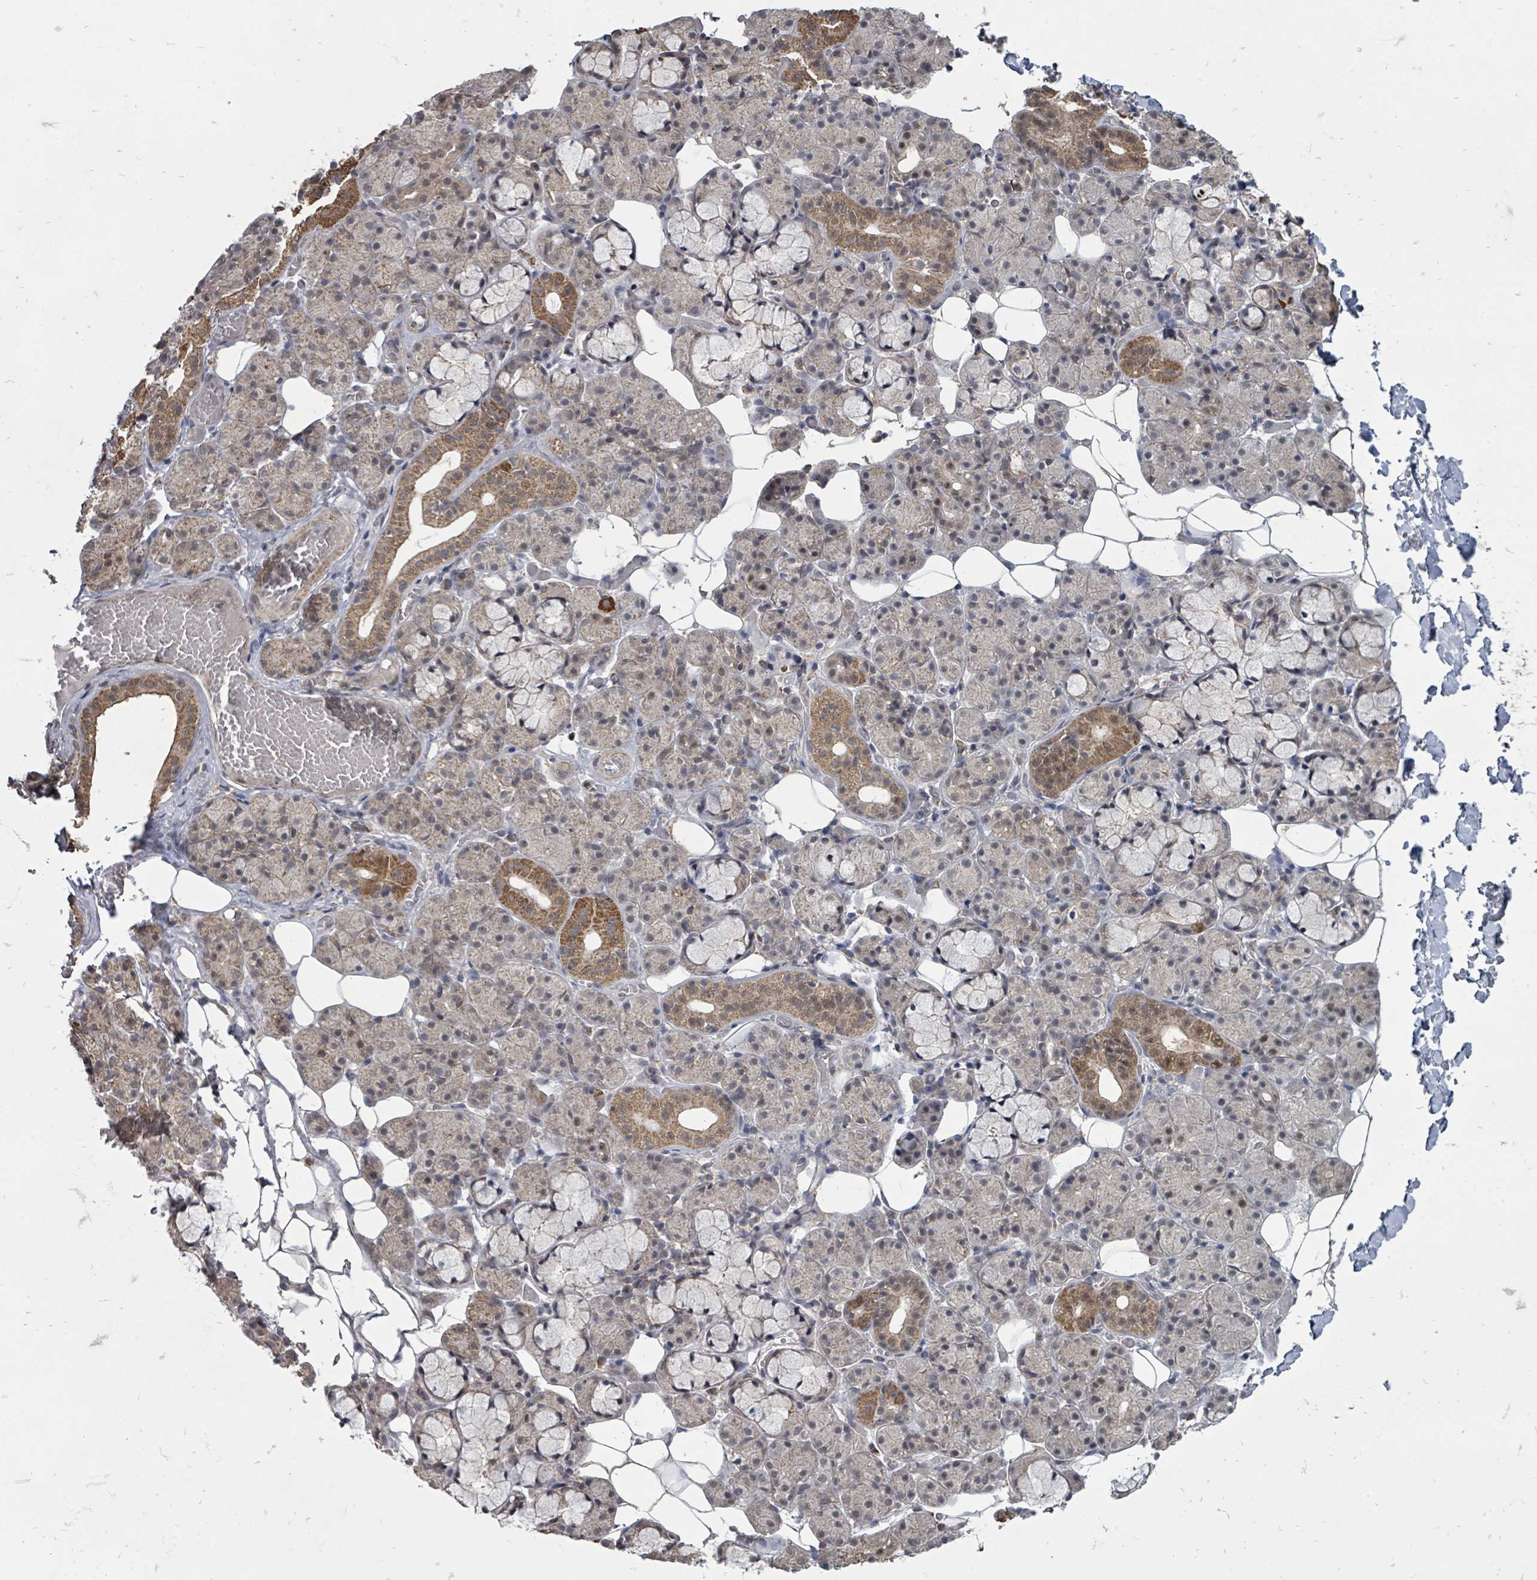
{"staining": {"intensity": "strong", "quantity": "<25%", "location": "cytoplasmic/membranous"}, "tissue": "salivary gland", "cell_type": "Glandular cells", "image_type": "normal", "snomed": [{"axis": "morphology", "description": "Normal tissue, NOS"}, {"axis": "topography", "description": "Salivary gland"}], "caption": "A micrograph of salivary gland stained for a protein exhibits strong cytoplasmic/membranous brown staining in glandular cells. (brown staining indicates protein expression, while blue staining denotes nuclei).", "gene": "MAGOHB", "patient": {"sex": "male", "age": 63}}